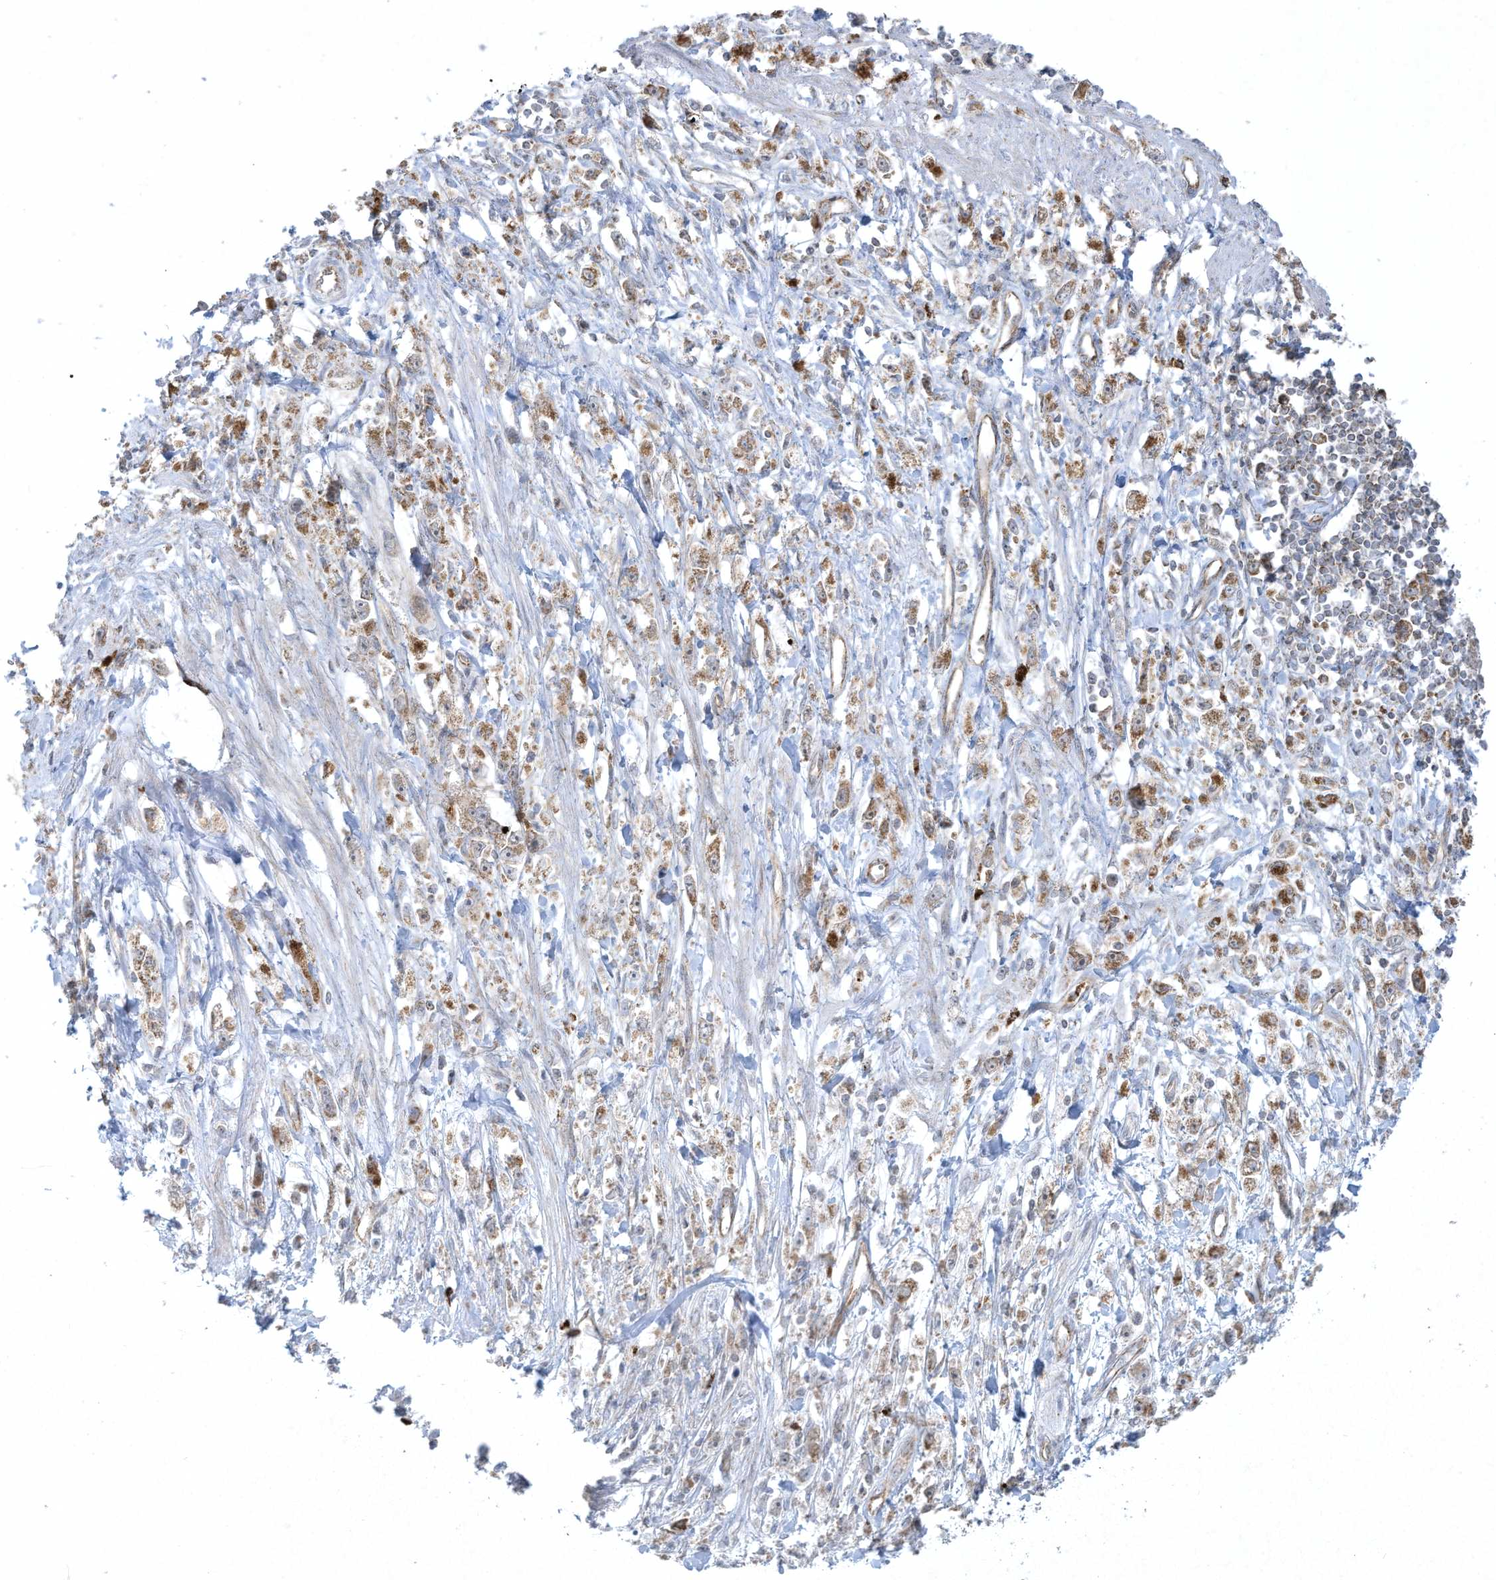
{"staining": {"intensity": "moderate", "quantity": "25%-75%", "location": "cytoplasmic/membranous"}, "tissue": "stomach cancer", "cell_type": "Tumor cells", "image_type": "cancer", "snomed": [{"axis": "morphology", "description": "Adenocarcinoma, NOS"}, {"axis": "topography", "description": "Stomach"}], "caption": "Immunohistochemistry (IHC) micrograph of stomach adenocarcinoma stained for a protein (brown), which exhibits medium levels of moderate cytoplasmic/membranous positivity in approximately 25%-75% of tumor cells.", "gene": "CHRNA4", "patient": {"sex": "female", "age": 59}}